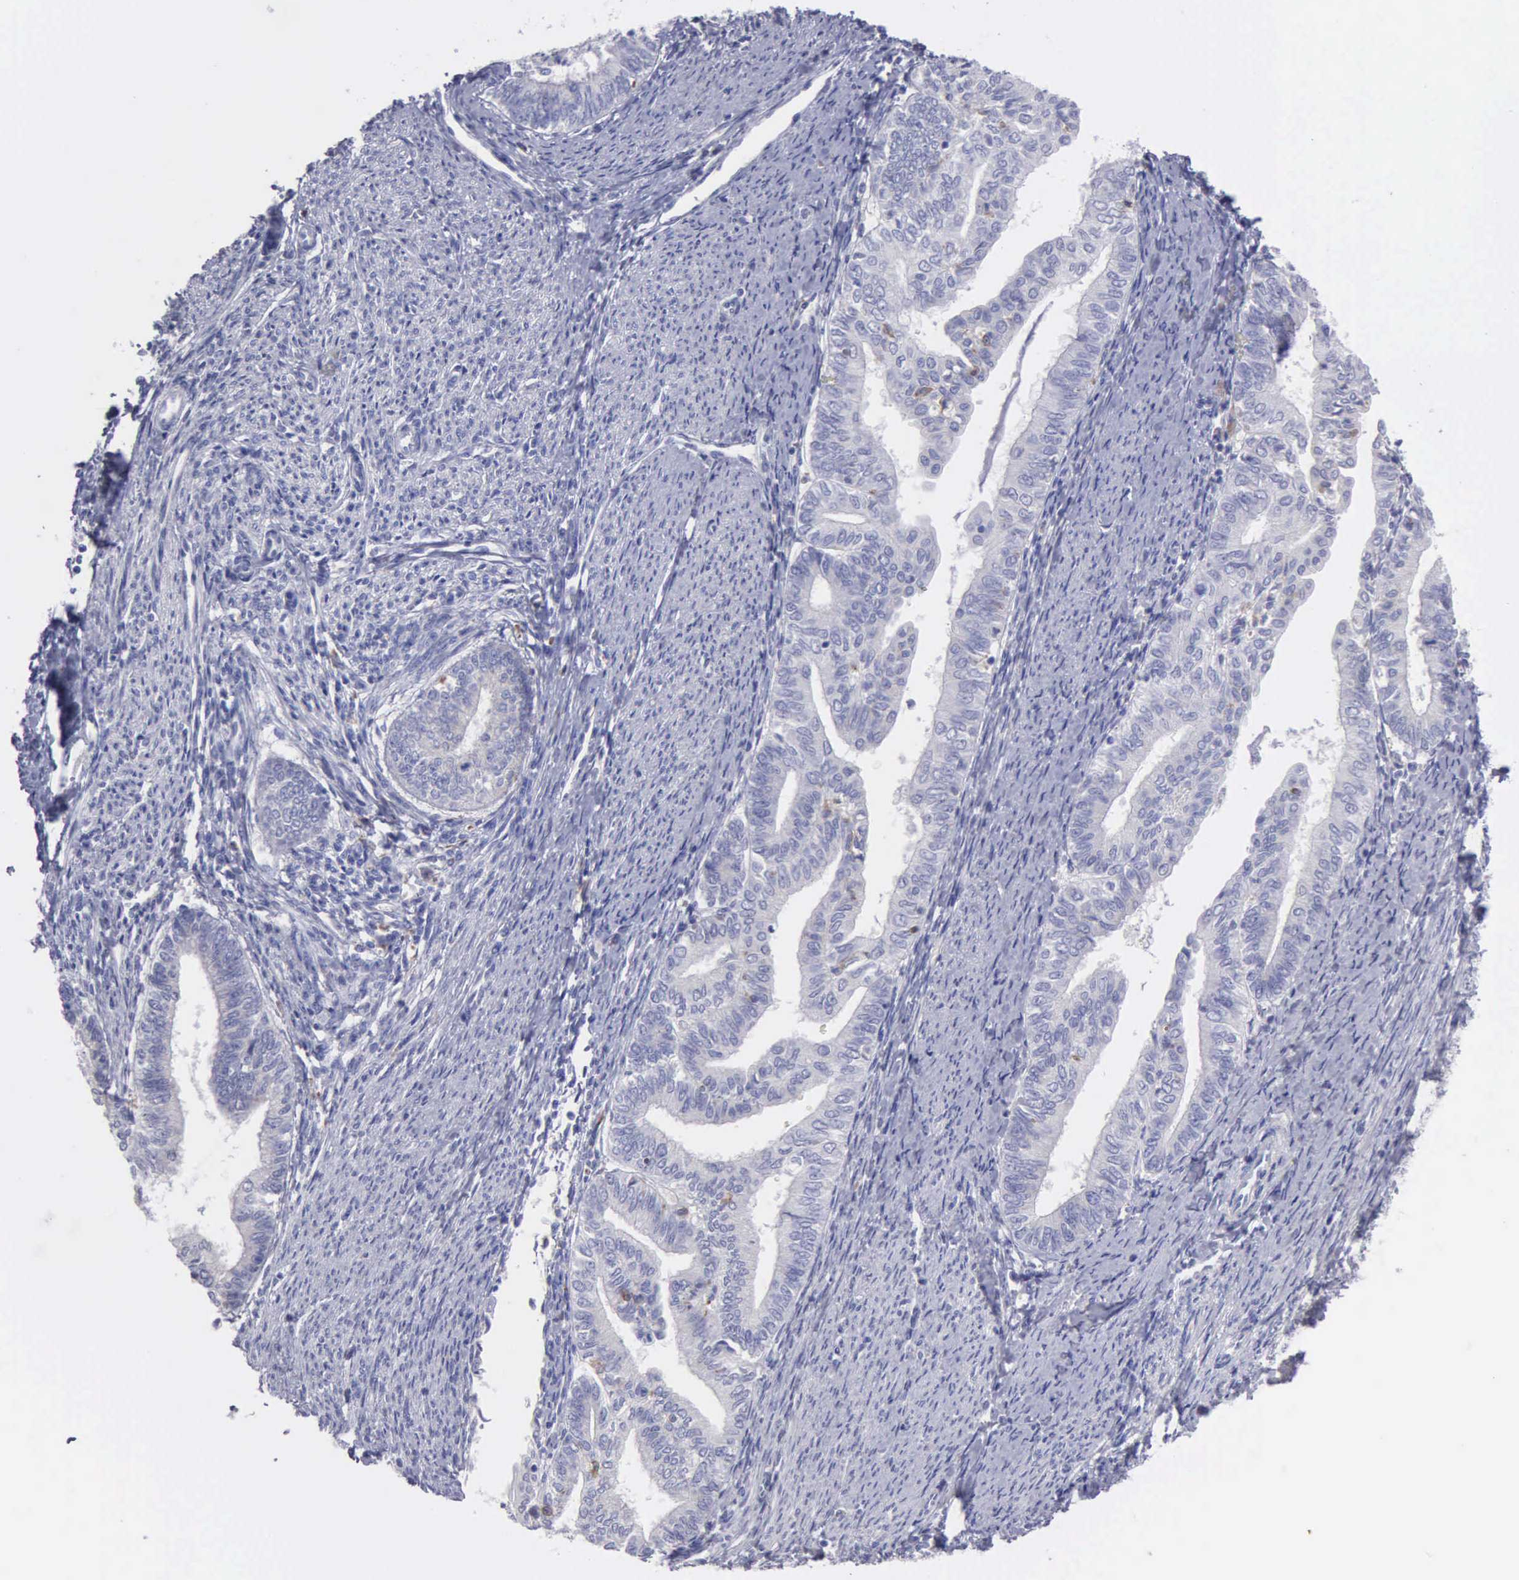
{"staining": {"intensity": "weak", "quantity": "<25%", "location": "cytoplasmic/membranous"}, "tissue": "endometrial cancer", "cell_type": "Tumor cells", "image_type": "cancer", "snomed": [{"axis": "morphology", "description": "Adenocarcinoma, NOS"}, {"axis": "topography", "description": "Endometrium"}], "caption": "Immunohistochemistry of human endometrial cancer exhibits no positivity in tumor cells.", "gene": "TYRP1", "patient": {"sex": "female", "age": 66}}